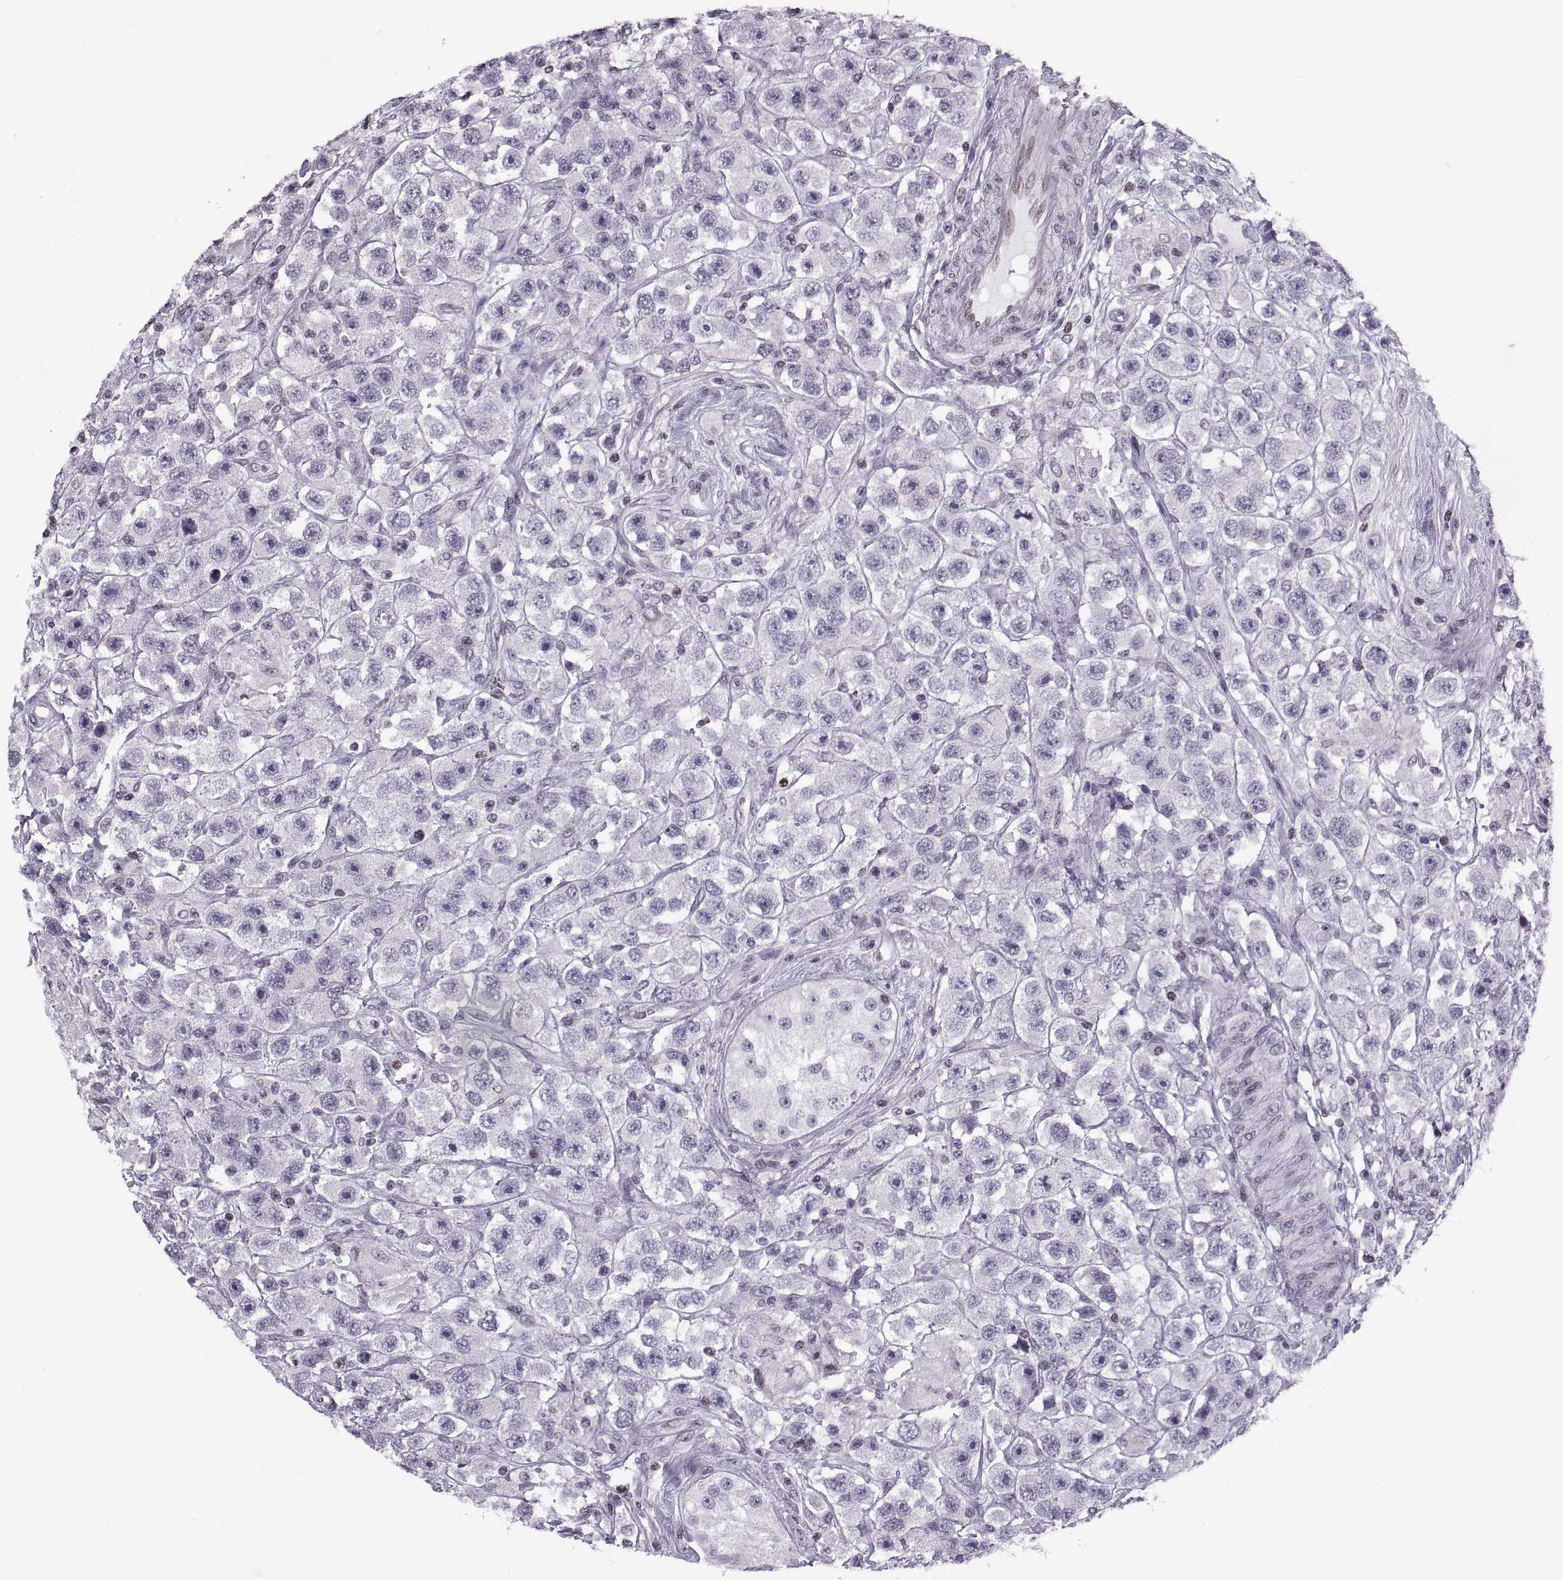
{"staining": {"intensity": "negative", "quantity": "none", "location": "none"}, "tissue": "testis cancer", "cell_type": "Tumor cells", "image_type": "cancer", "snomed": [{"axis": "morphology", "description": "Seminoma, NOS"}, {"axis": "topography", "description": "Testis"}], "caption": "Seminoma (testis) was stained to show a protein in brown. There is no significant staining in tumor cells.", "gene": "H1-8", "patient": {"sex": "male", "age": 45}}